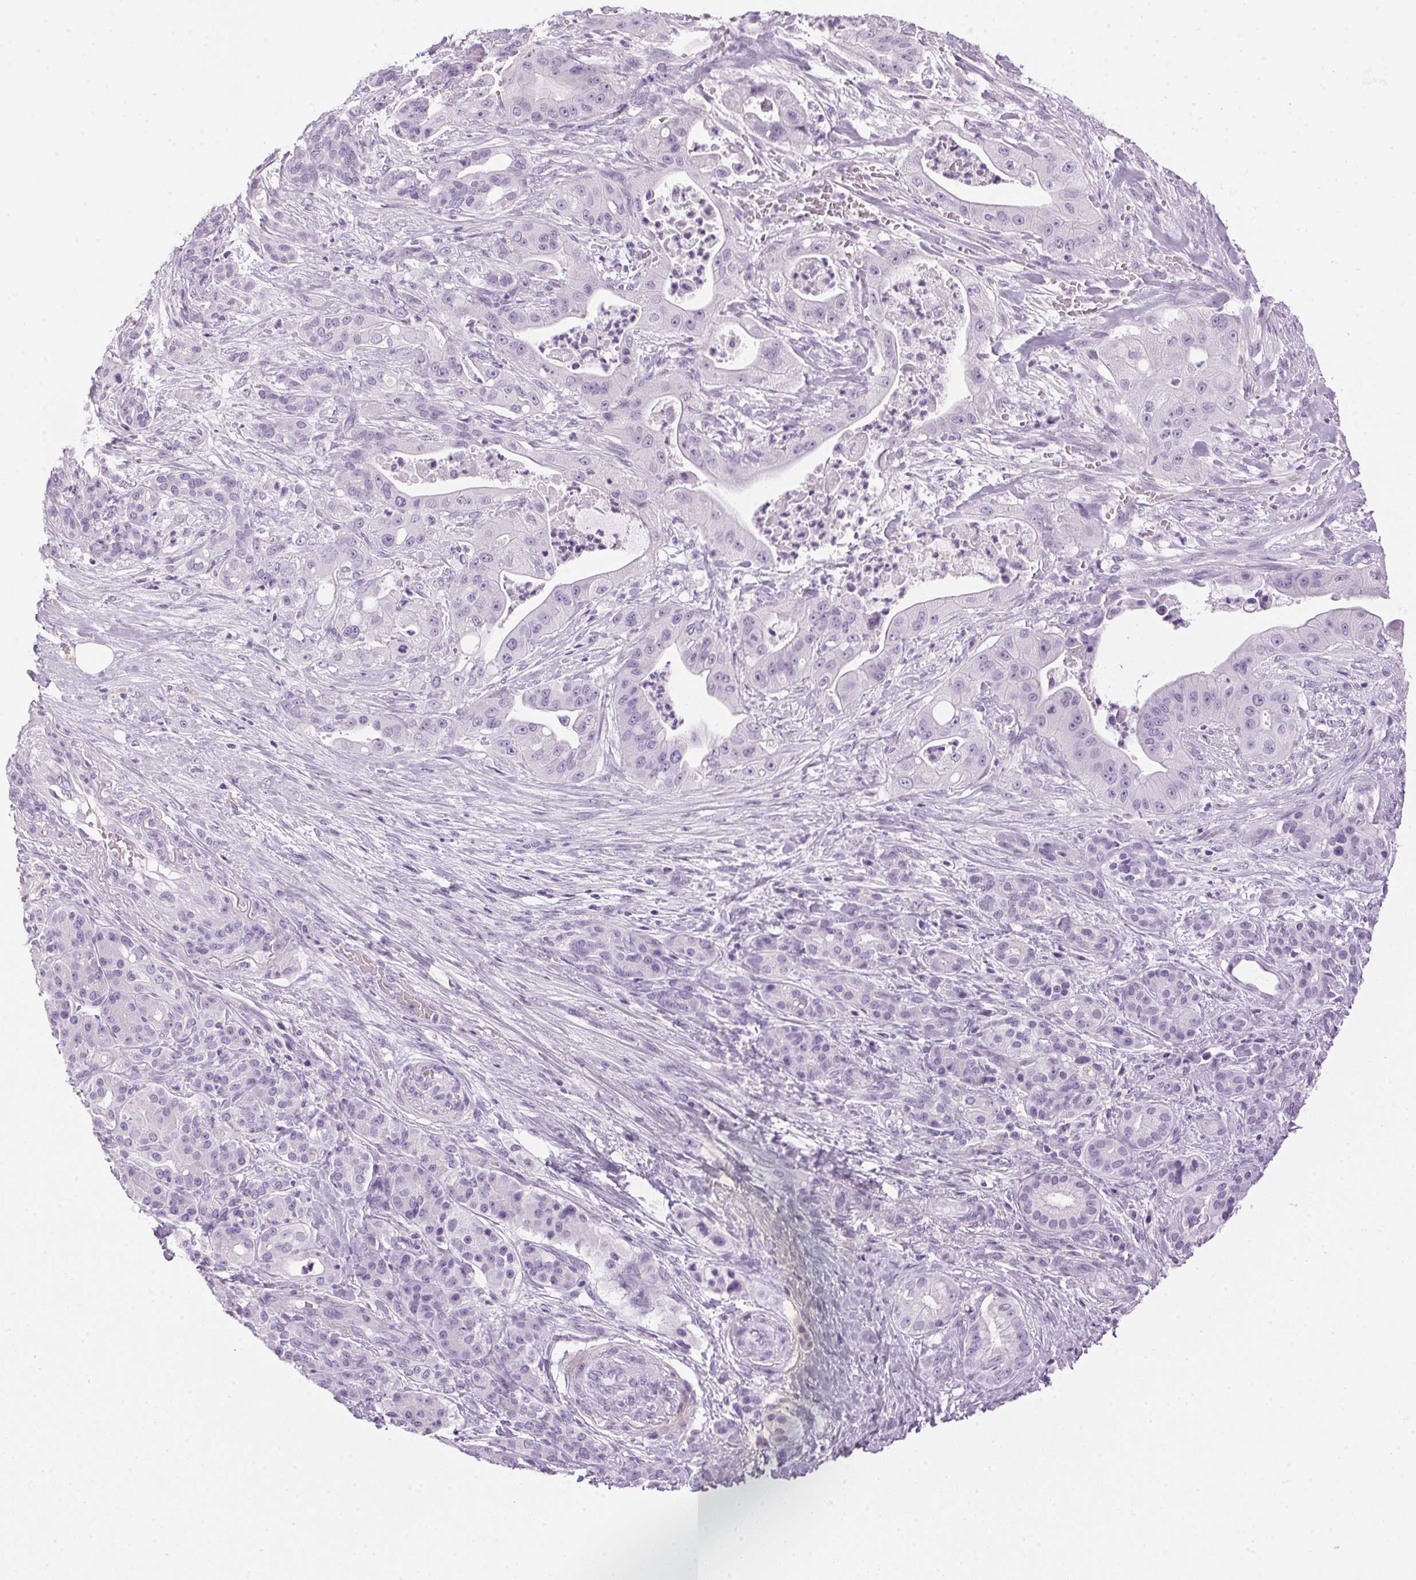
{"staining": {"intensity": "negative", "quantity": "none", "location": "none"}, "tissue": "pancreatic cancer", "cell_type": "Tumor cells", "image_type": "cancer", "snomed": [{"axis": "morphology", "description": "Normal tissue, NOS"}, {"axis": "morphology", "description": "Inflammation, NOS"}, {"axis": "morphology", "description": "Adenocarcinoma, NOS"}, {"axis": "topography", "description": "Pancreas"}], "caption": "The image exhibits no significant expression in tumor cells of pancreatic cancer (adenocarcinoma).", "gene": "SP7", "patient": {"sex": "male", "age": 57}}